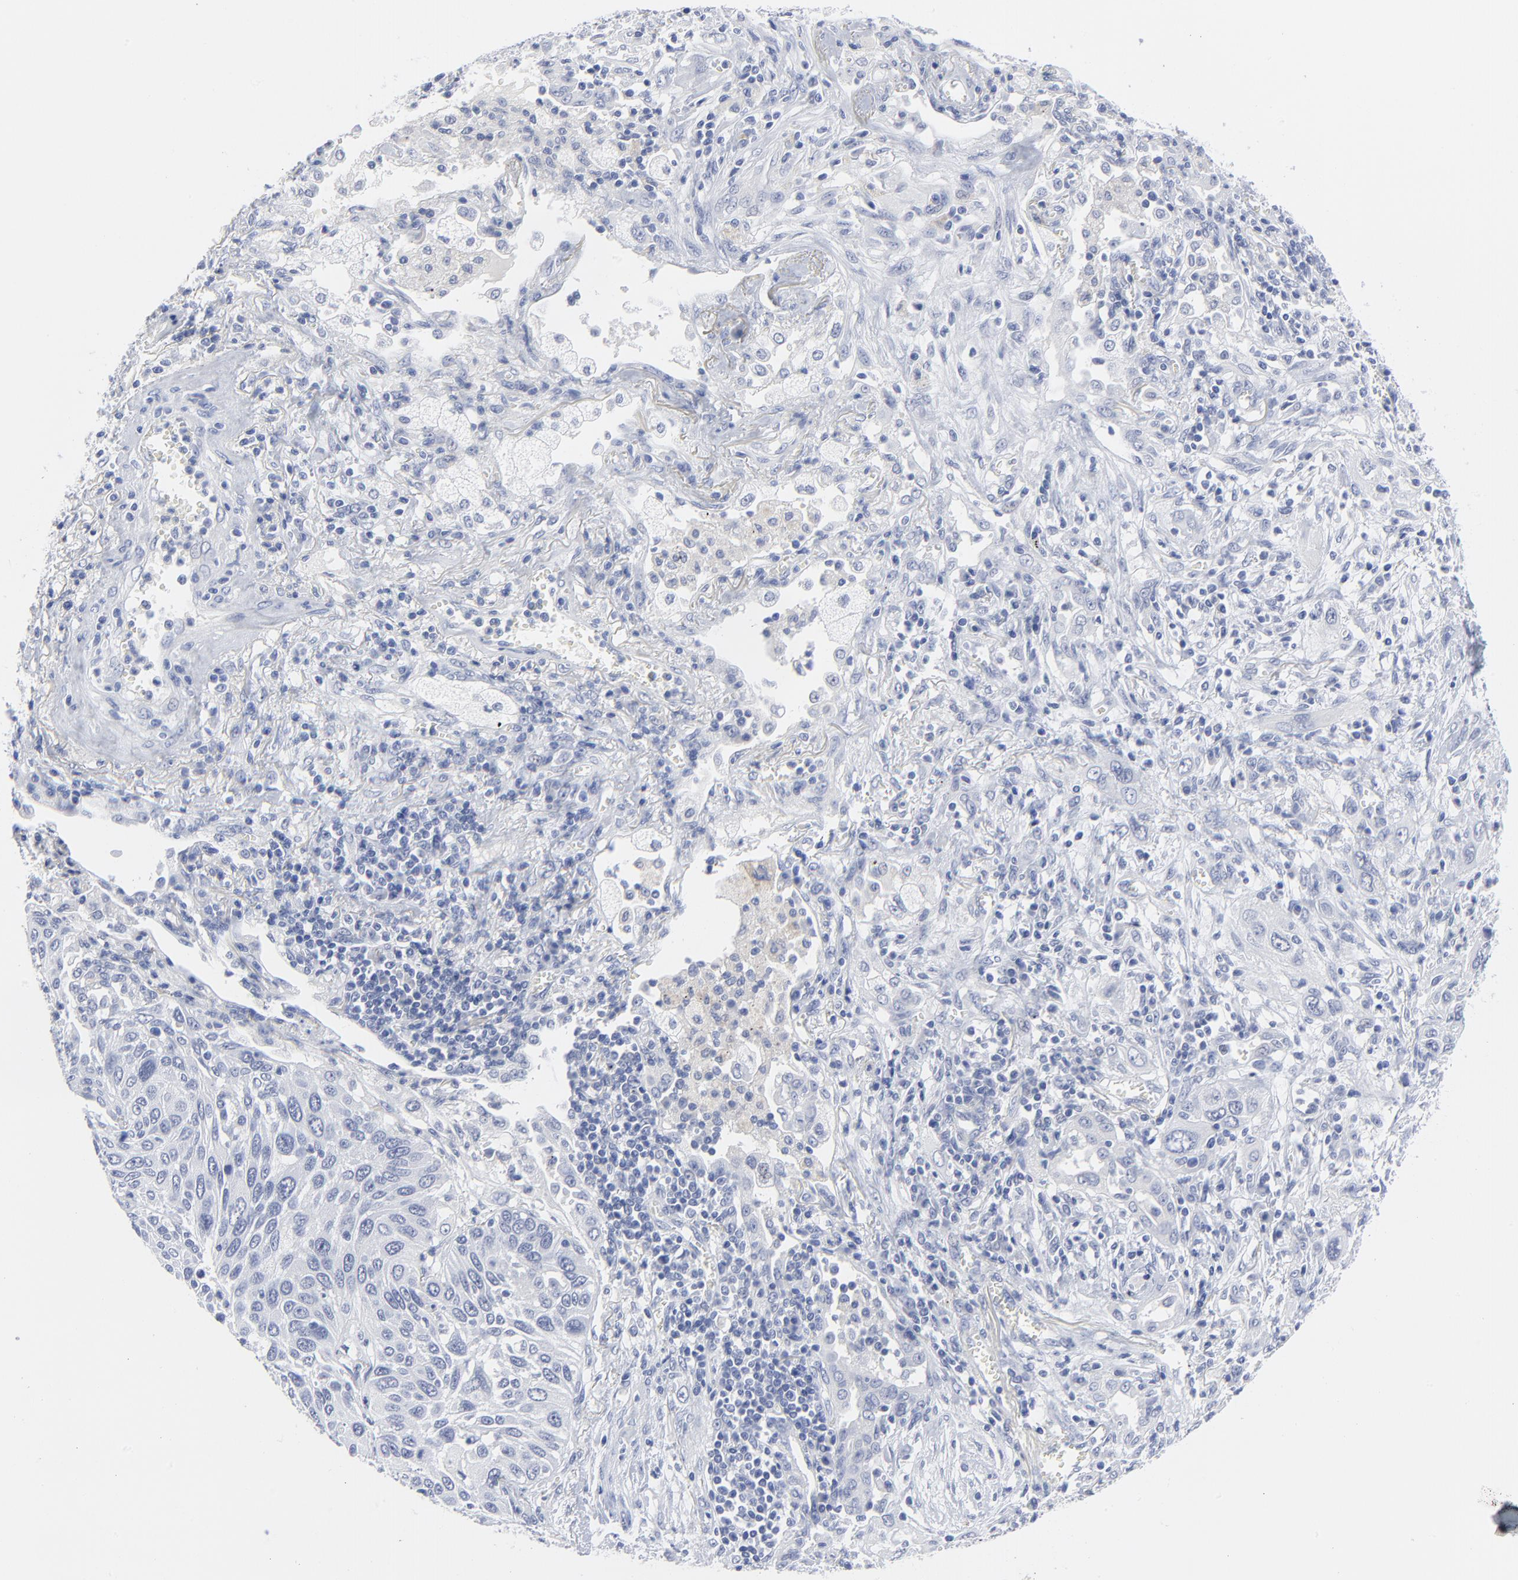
{"staining": {"intensity": "negative", "quantity": "none", "location": "none"}, "tissue": "lung cancer", "cell_type": "Tumor cells", "image_type": "cancer", "snomed": [{"axis": "morphology", "description": "Squamous cell carcinoma, NOS"}, {"axis": "topography", "description": "Lung"}], "caption": "Tumor cells show no significant expression in squamous cell carcinoma (lung).", "gene": "CLEC4G", "patient": {"sex": "female", "age": 76}}